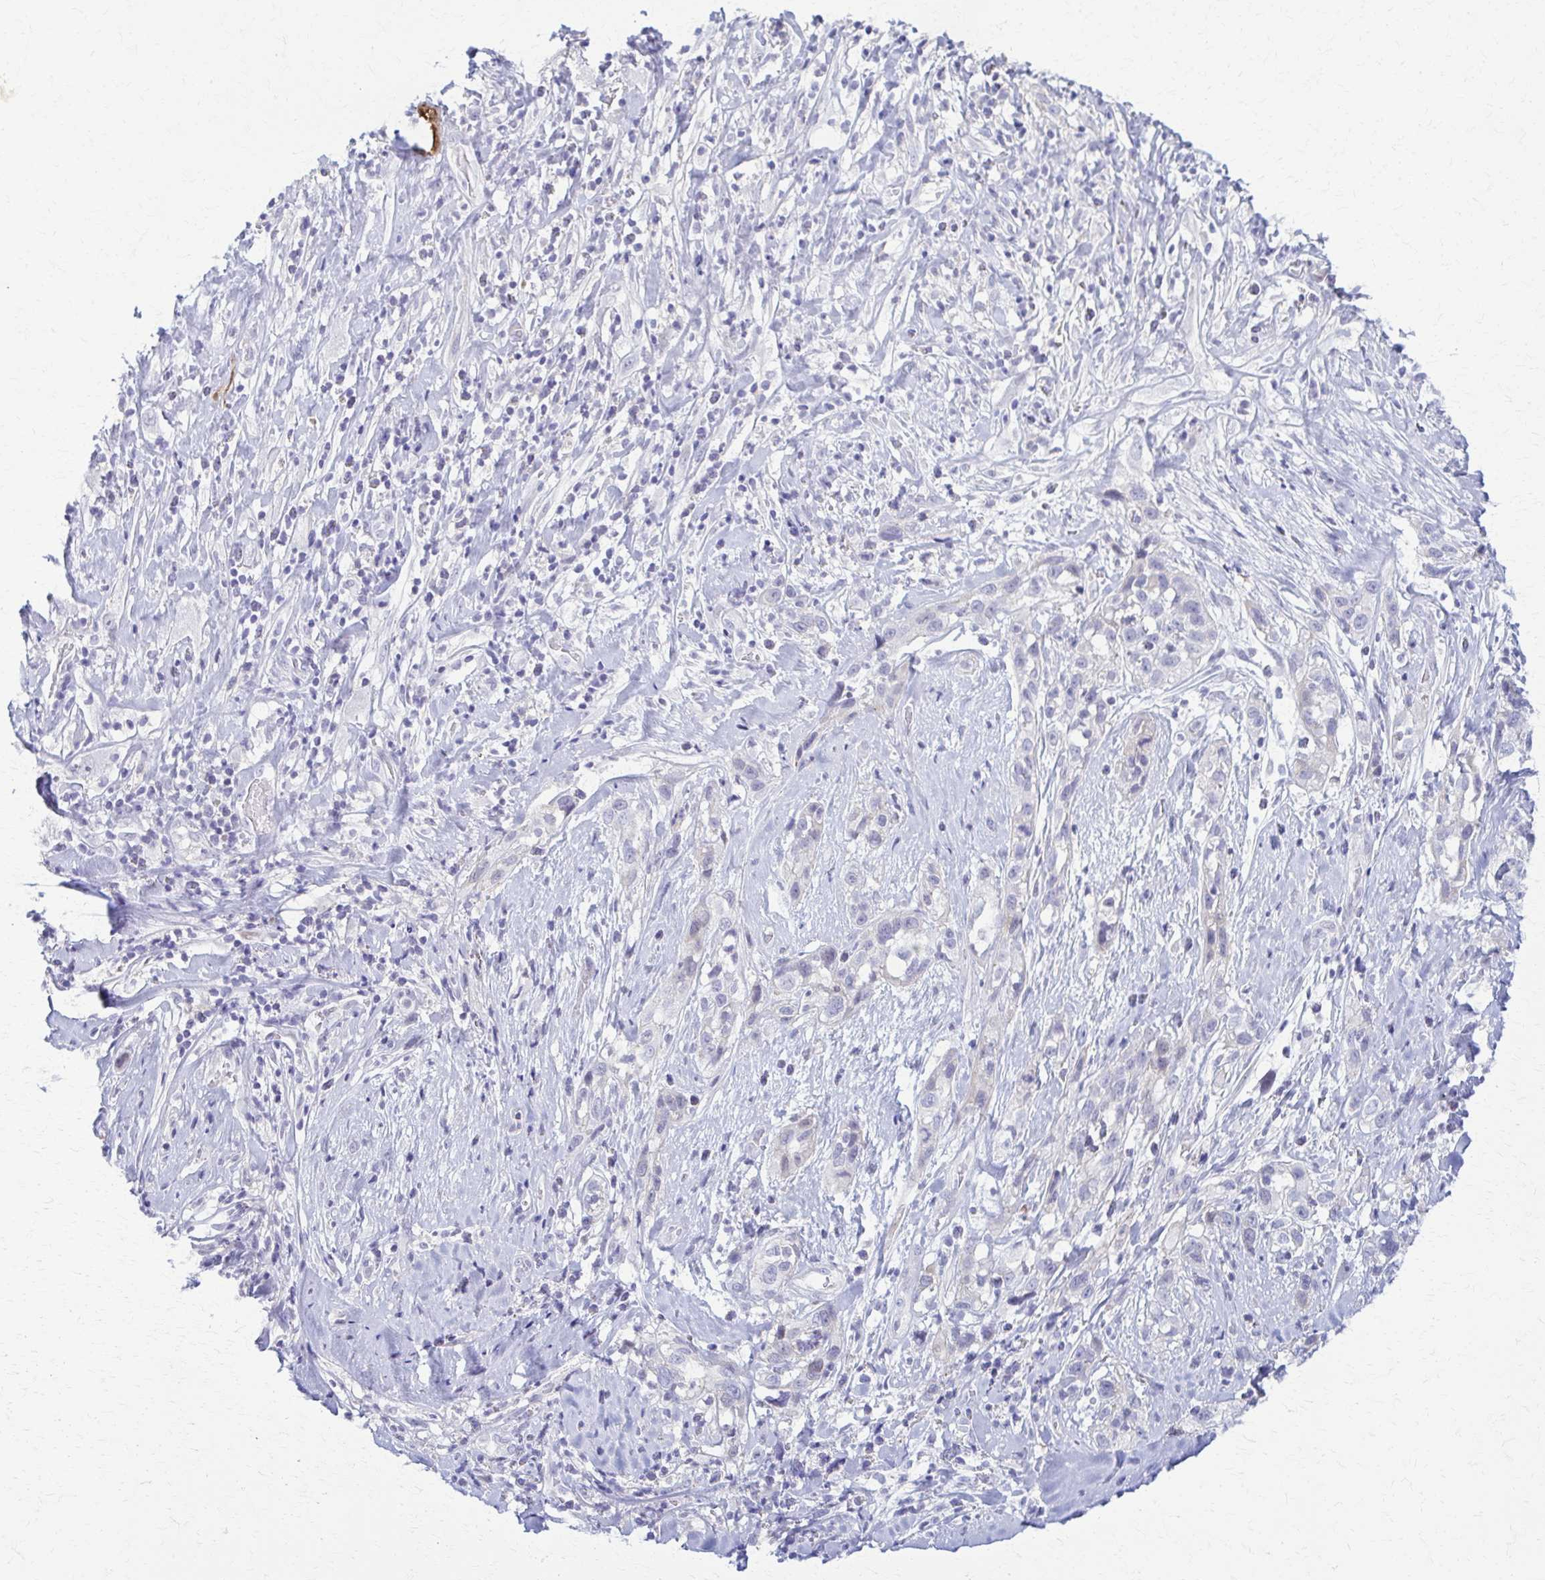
{"staining": {"intensity": "negative", "quantity": "none", "location": "none"}, "tissue": "skin cancer", "cell_type": "Tumor cells", "image_type": "cancer", "snomed": [{"axis": "morphology", "description": "Squamous cell carcinoma, NOS"}, {"axis": "topography", "description": "Skin"}], "caption": "Skin cancer was stained to show a protein in brown. There is no significant expression in tumor cells. (Stains: DAB (3,3'-diaminobenzidine) immunohistochemistry (IHC) with hematoxylin counter stain, Microscopy: brightfield microscopy at high magnification).", "gene": "RHOBTB2", "patient": {"sex": "male", "age": 82}}